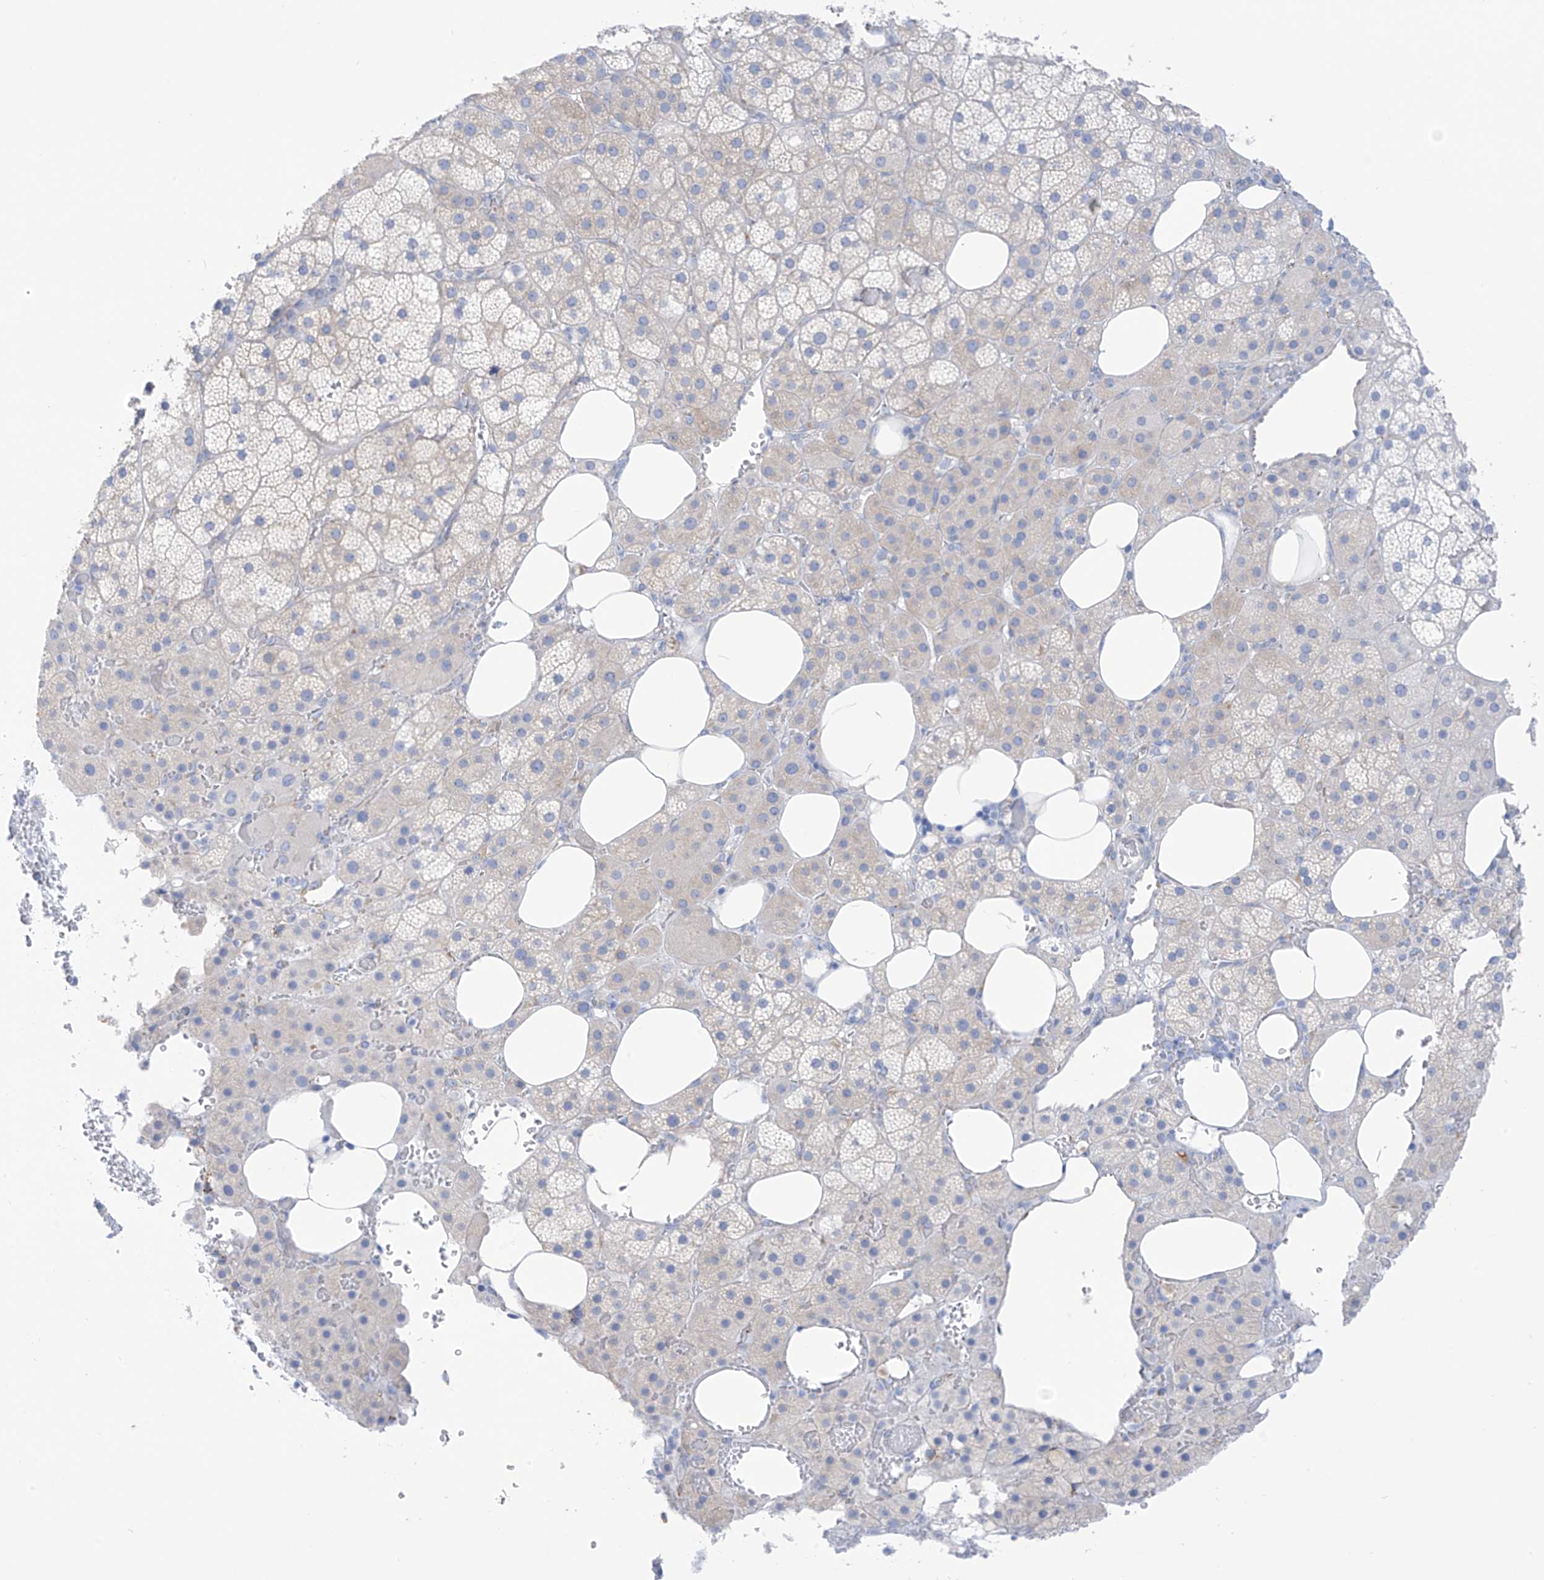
{"staining": {"intensity": "negative", "quantity": "none", "location": "none"}, "tissue": "adrenal gland", "cell_type": "Glandular cells", "image_type": "normal", "snomed": [{"axis": "morphology", "description": "Normal tissue, NOS"}, {"axis": "topography", "description": "Adrenal gland"}], "caption": "A high-resolution image shows immunohistochemistry staining of benign adrenal gland, which exhibits no significant positivity in glandular cells. The staining was performed using DAB to visualize the protein expression in brown, while the nuclei were stained in blue with hematoxylin (Magnification: 20x).", "gene": "RCN2", "patient": {"sex": "female", "age": 59}}